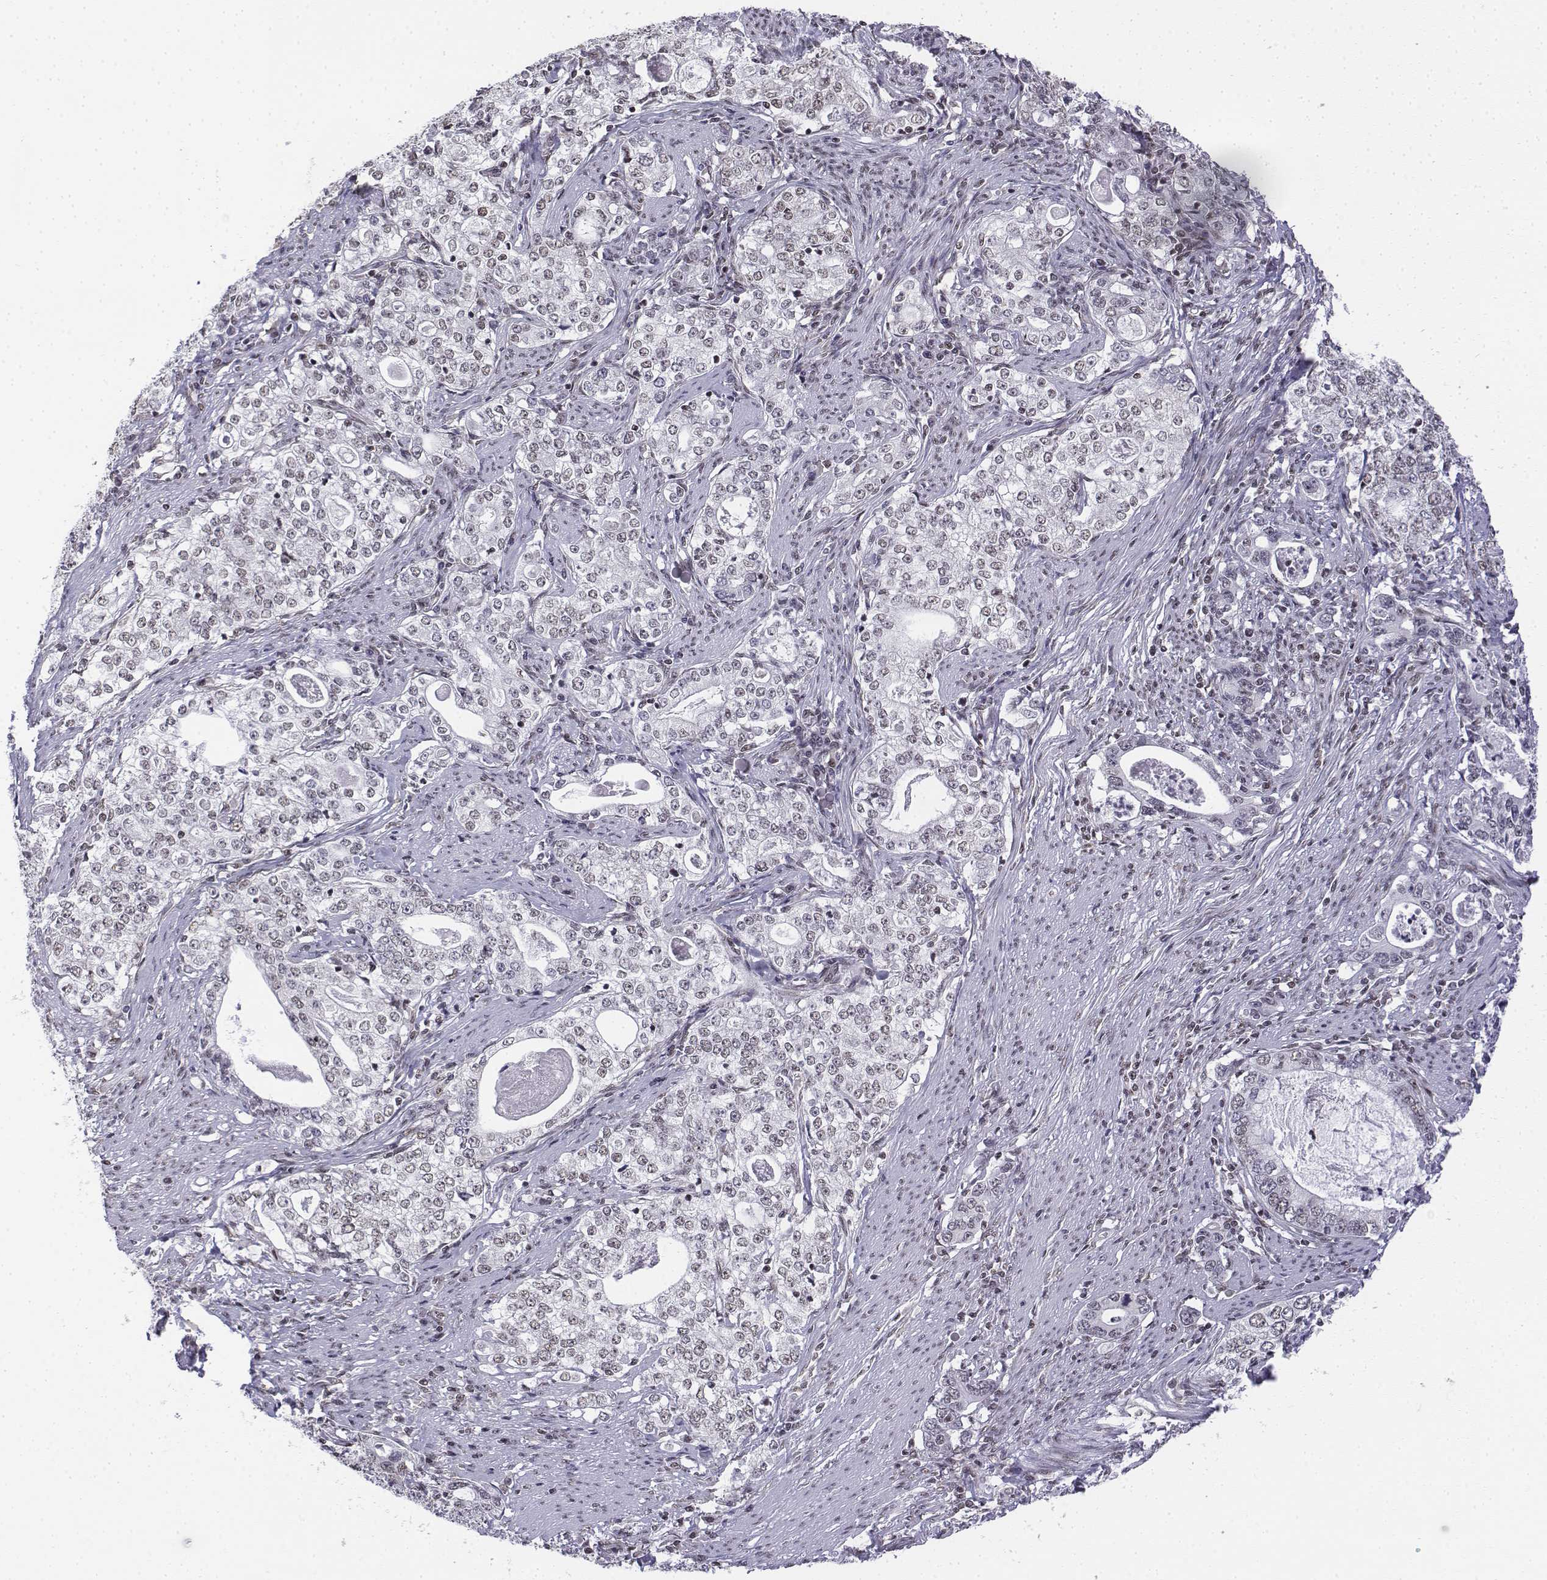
{"staining": {"intensity": "weak", "quantity": "<25%", "location": "nuclear"}, "tissue": "stomach cancer", "cell_type": "Tumor cells", "image_type": "cancer", "snomed": [{"axis": "morphology", "description": "Adenocarcinoma, NOS"}, {"axis": "topography", "description": "Stomach, lower"}], "caption": "There is no significant staining in tumor cells of stomach adenocarcinoma.", "gene": "SETD1A", "patient": {"sex": "female", "age": 72}}